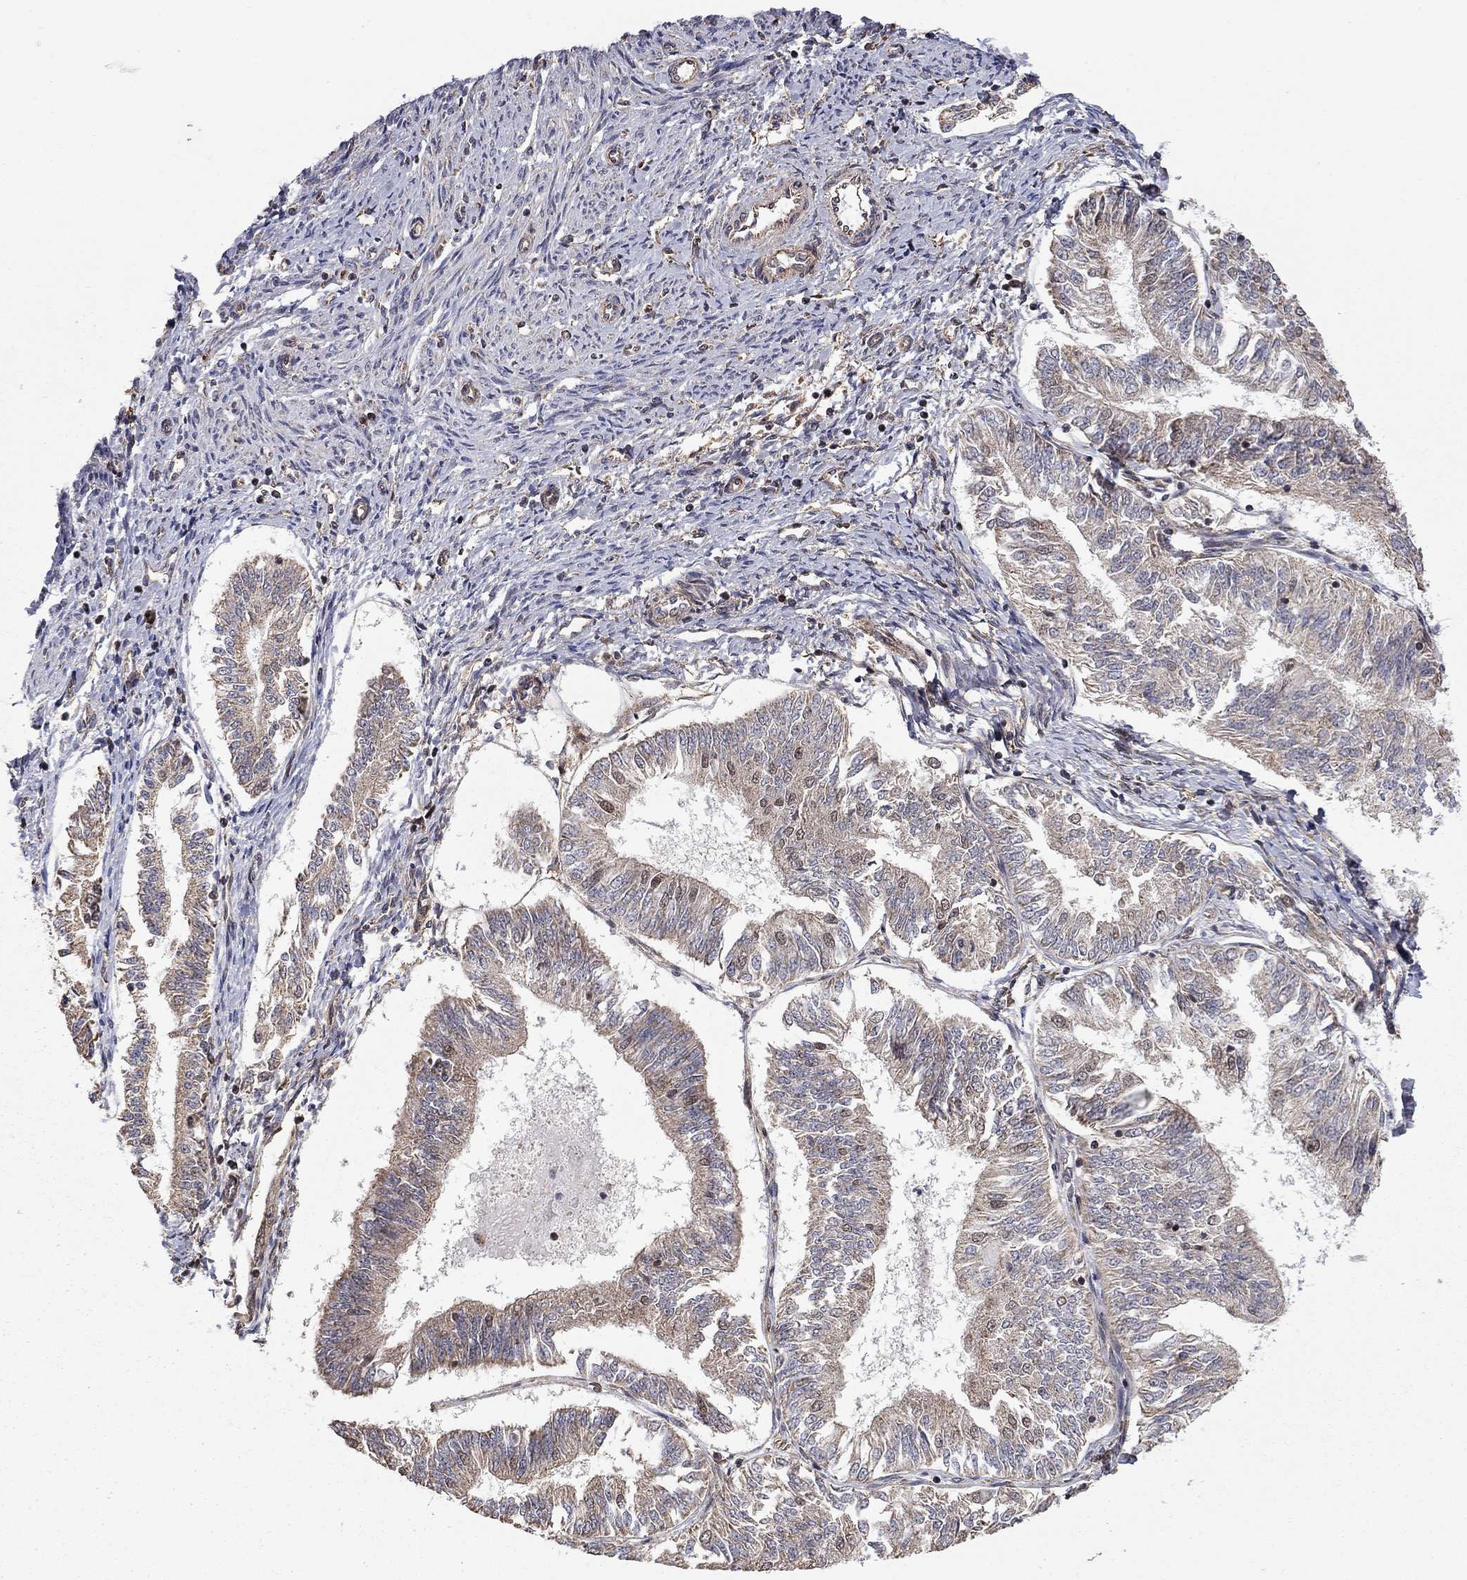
{"staining": {"intensity": "negative", "quantity": "none", "location": "none"}, "tissue": "endometrial cancer", "cell_type": "Tumor cells", "image_type": "cancer", "snomed": [{"axis": "morphology", "description": "Adenocarcinoma, NOS"}, {"axis": "topography", "description": "Endometrium"}], "caption": "High power microscopy micrograph of an immunohistochemistry (IHC) micrograph of endometrial cancer (adenocarcinoma), revealing no significant positivity in tumor cells.", "gene": "TDP1", "patient": {"sex": "female", "age": 58}}